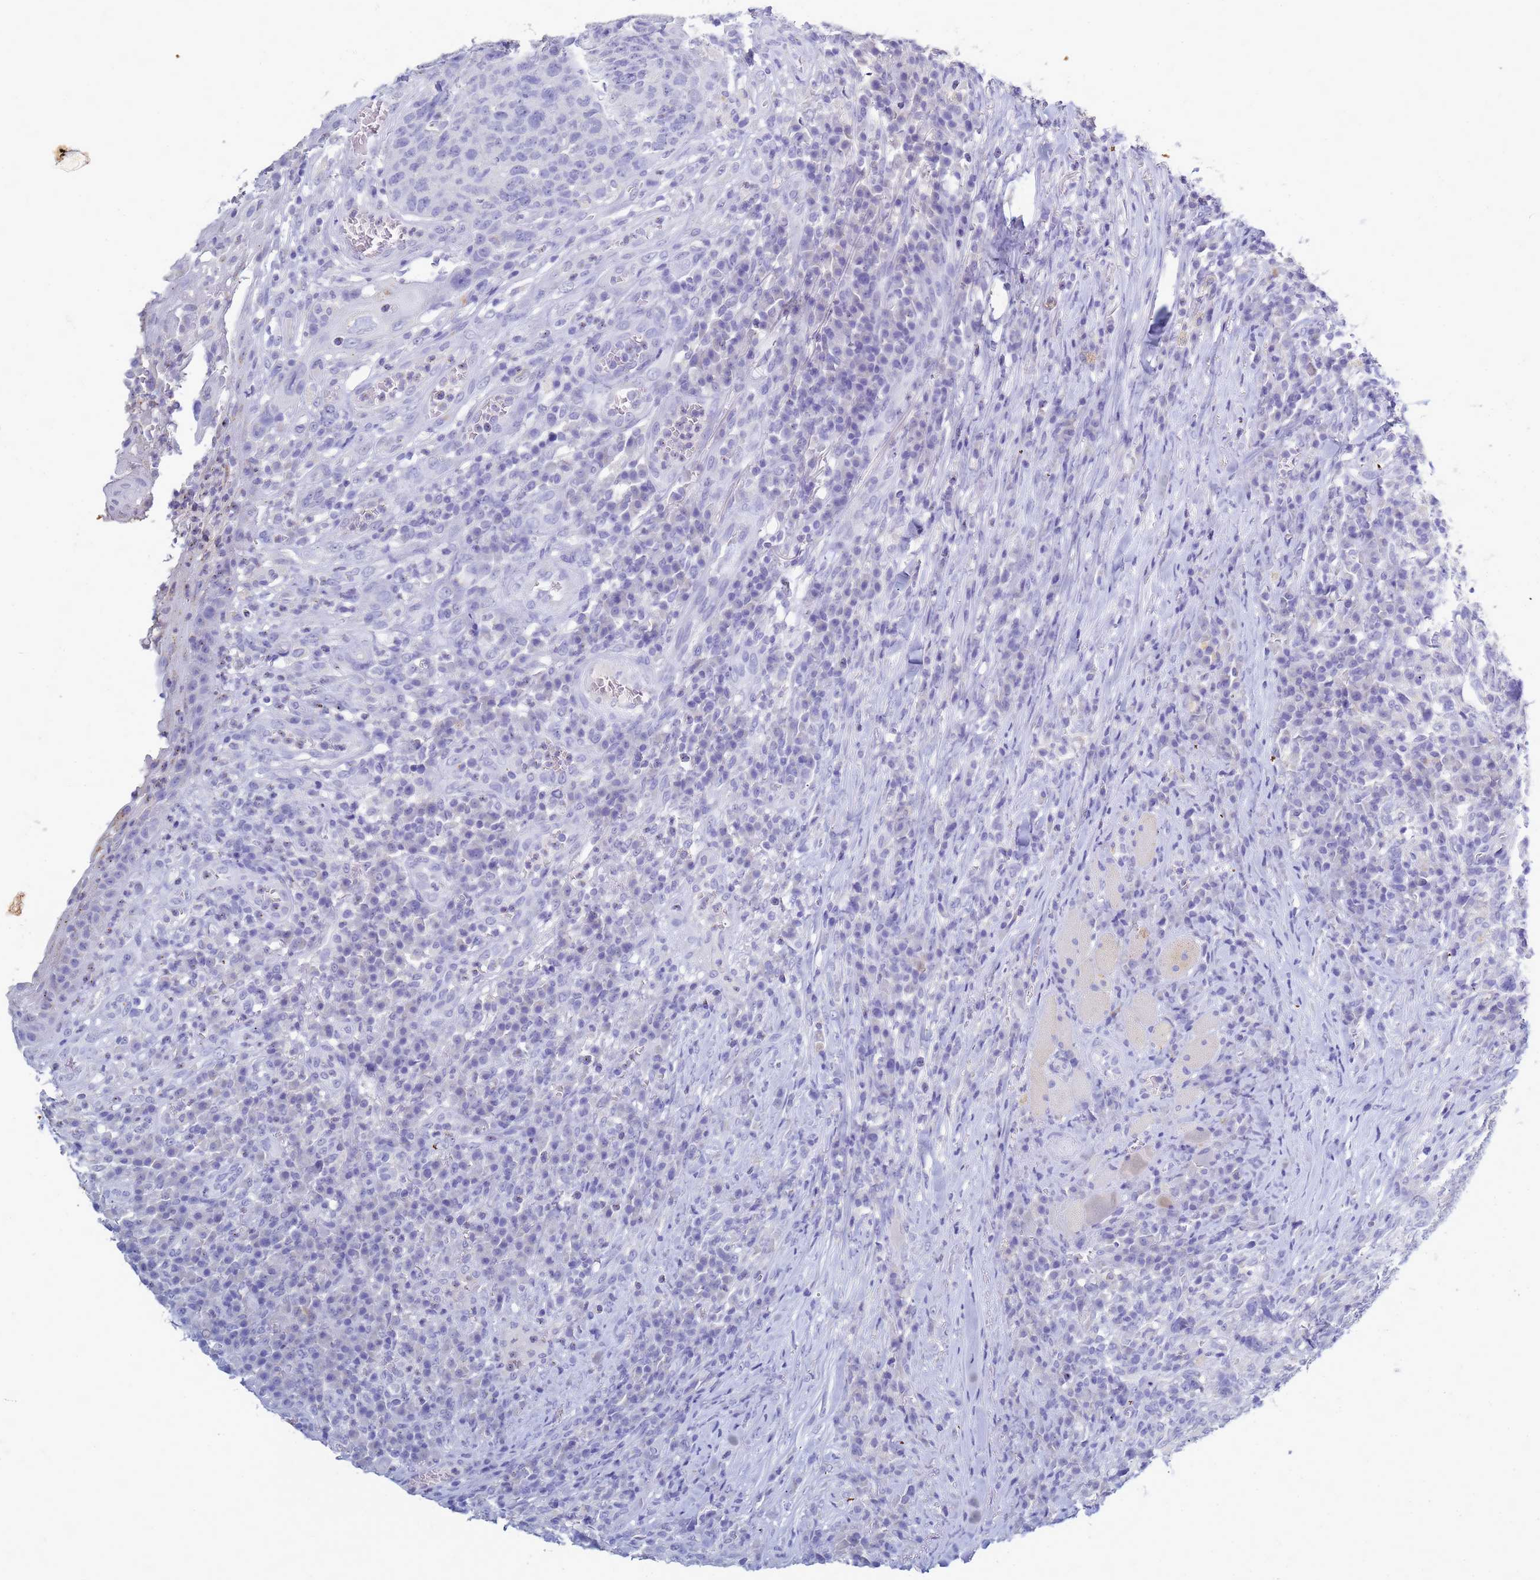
{"staining": {"intensity": "negative", "quantity": "none", "location": "none"}, "tissue": "head and neck cancer", "cell_type": "Tumor cells", "image_type": "cancer", "snomed": [{"axis": "morphology", "description": "Squamous cell carcinoma, NOS"}, {"axis": "topography", "description": "Head-Neck"}], "caption": "An IHC image of head and neck squamous cell carcinoma is shown. There is no staining in tumor cells of head and neck squamous cell carcinoma.", "gene": "B3GNT8", "patient": {"sex": "male", "age": 66}}